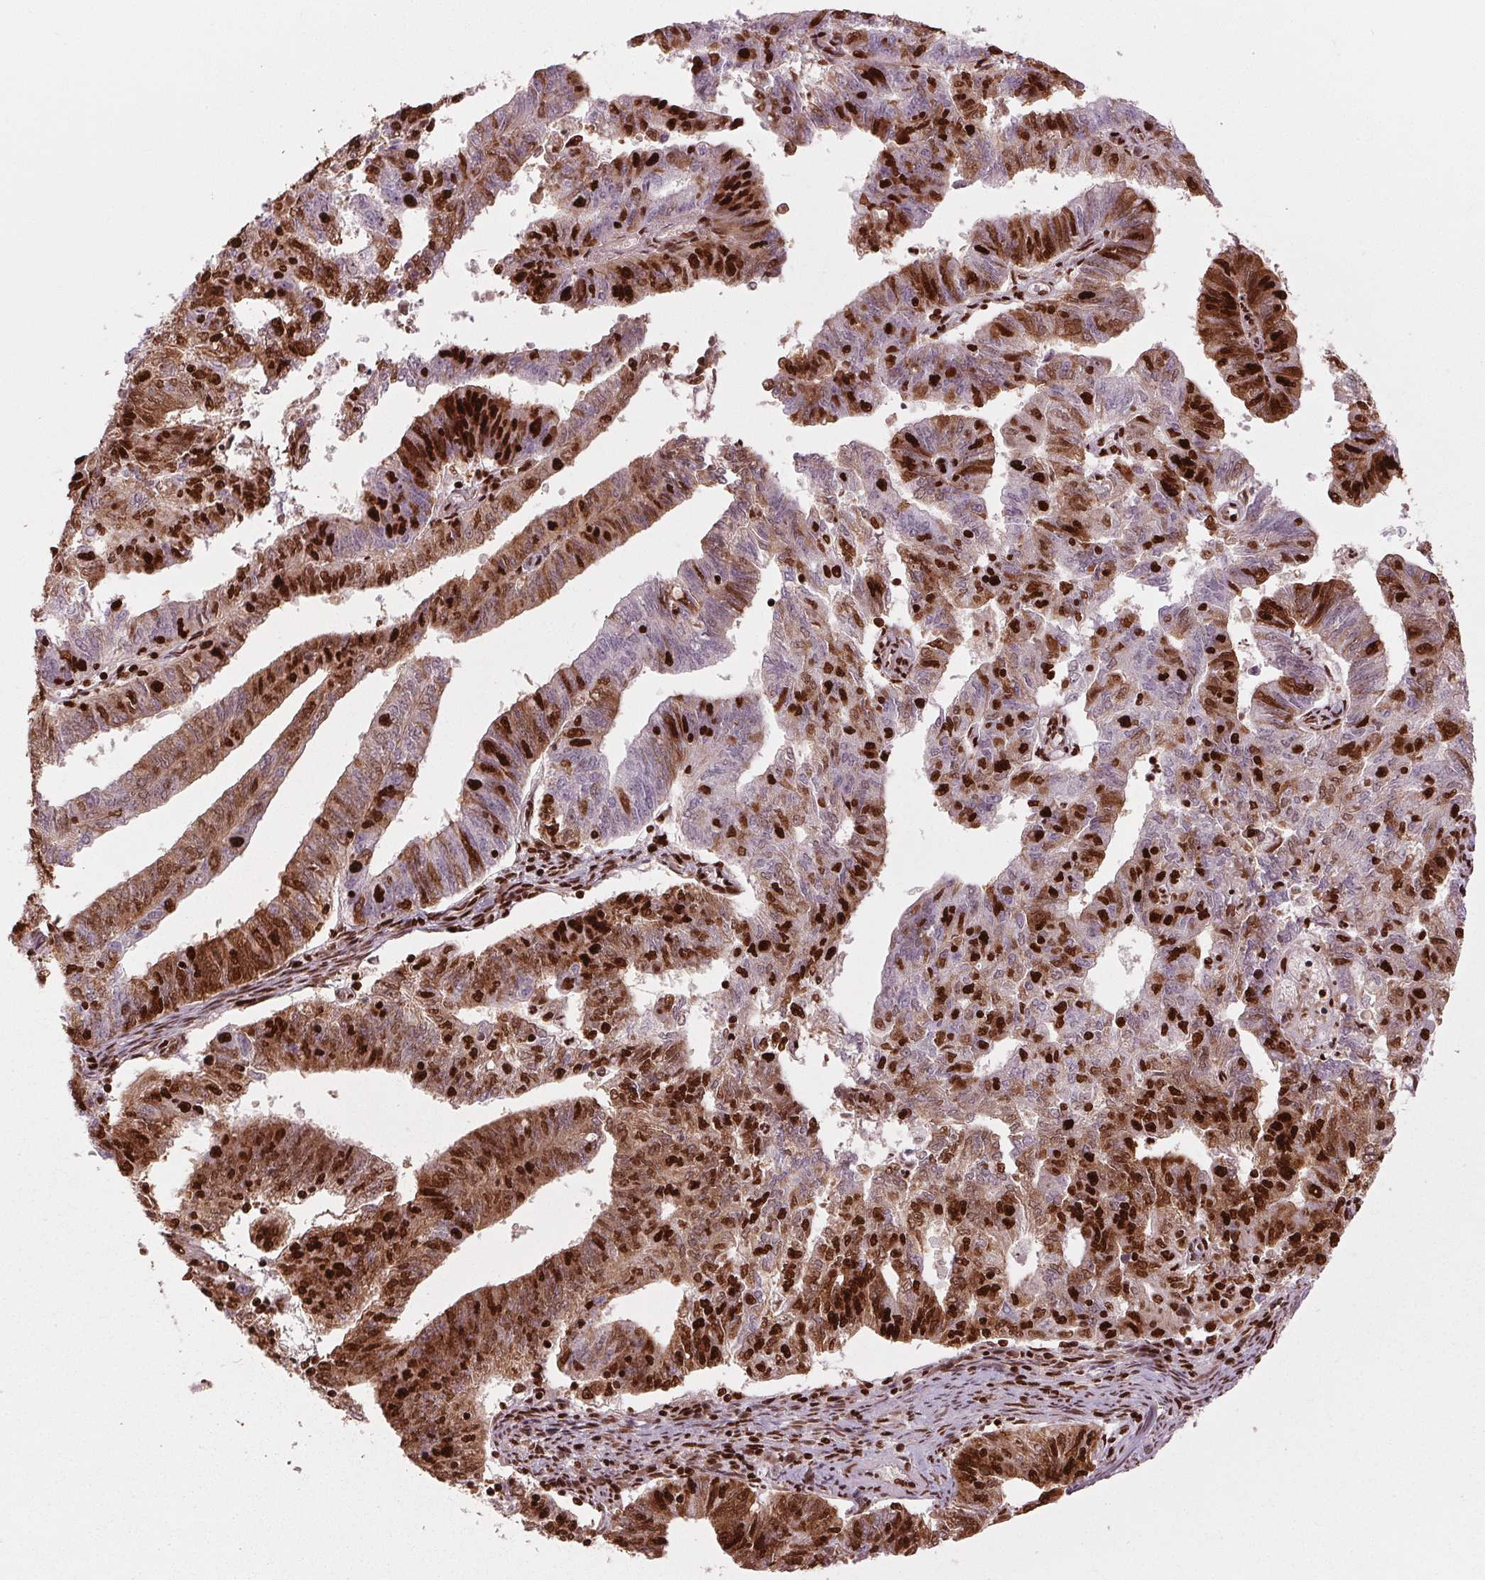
{"staining": {"intensity": "strong", "quantity": "25%-75%", "location": "nuclear"}, "tissue": "endometrial cancer", "cell_type": "Tumor cells", "image_type": "cancer", "snomed": [{"axis": "morphology", "description": "Adenocarcinoma, NOS"}, {"axis": "topography", "description": "Endometrium"}], "caption": "An immunohistochemistry (IHC) histopathology image of neoplastic tissue is shown. Protein staining in brown highlights strong nuclear positivity in endometrial adenocarcinoma within tumor cells.", "gene": "BRD4", "patient": {"sex": "female", "age": 82}}